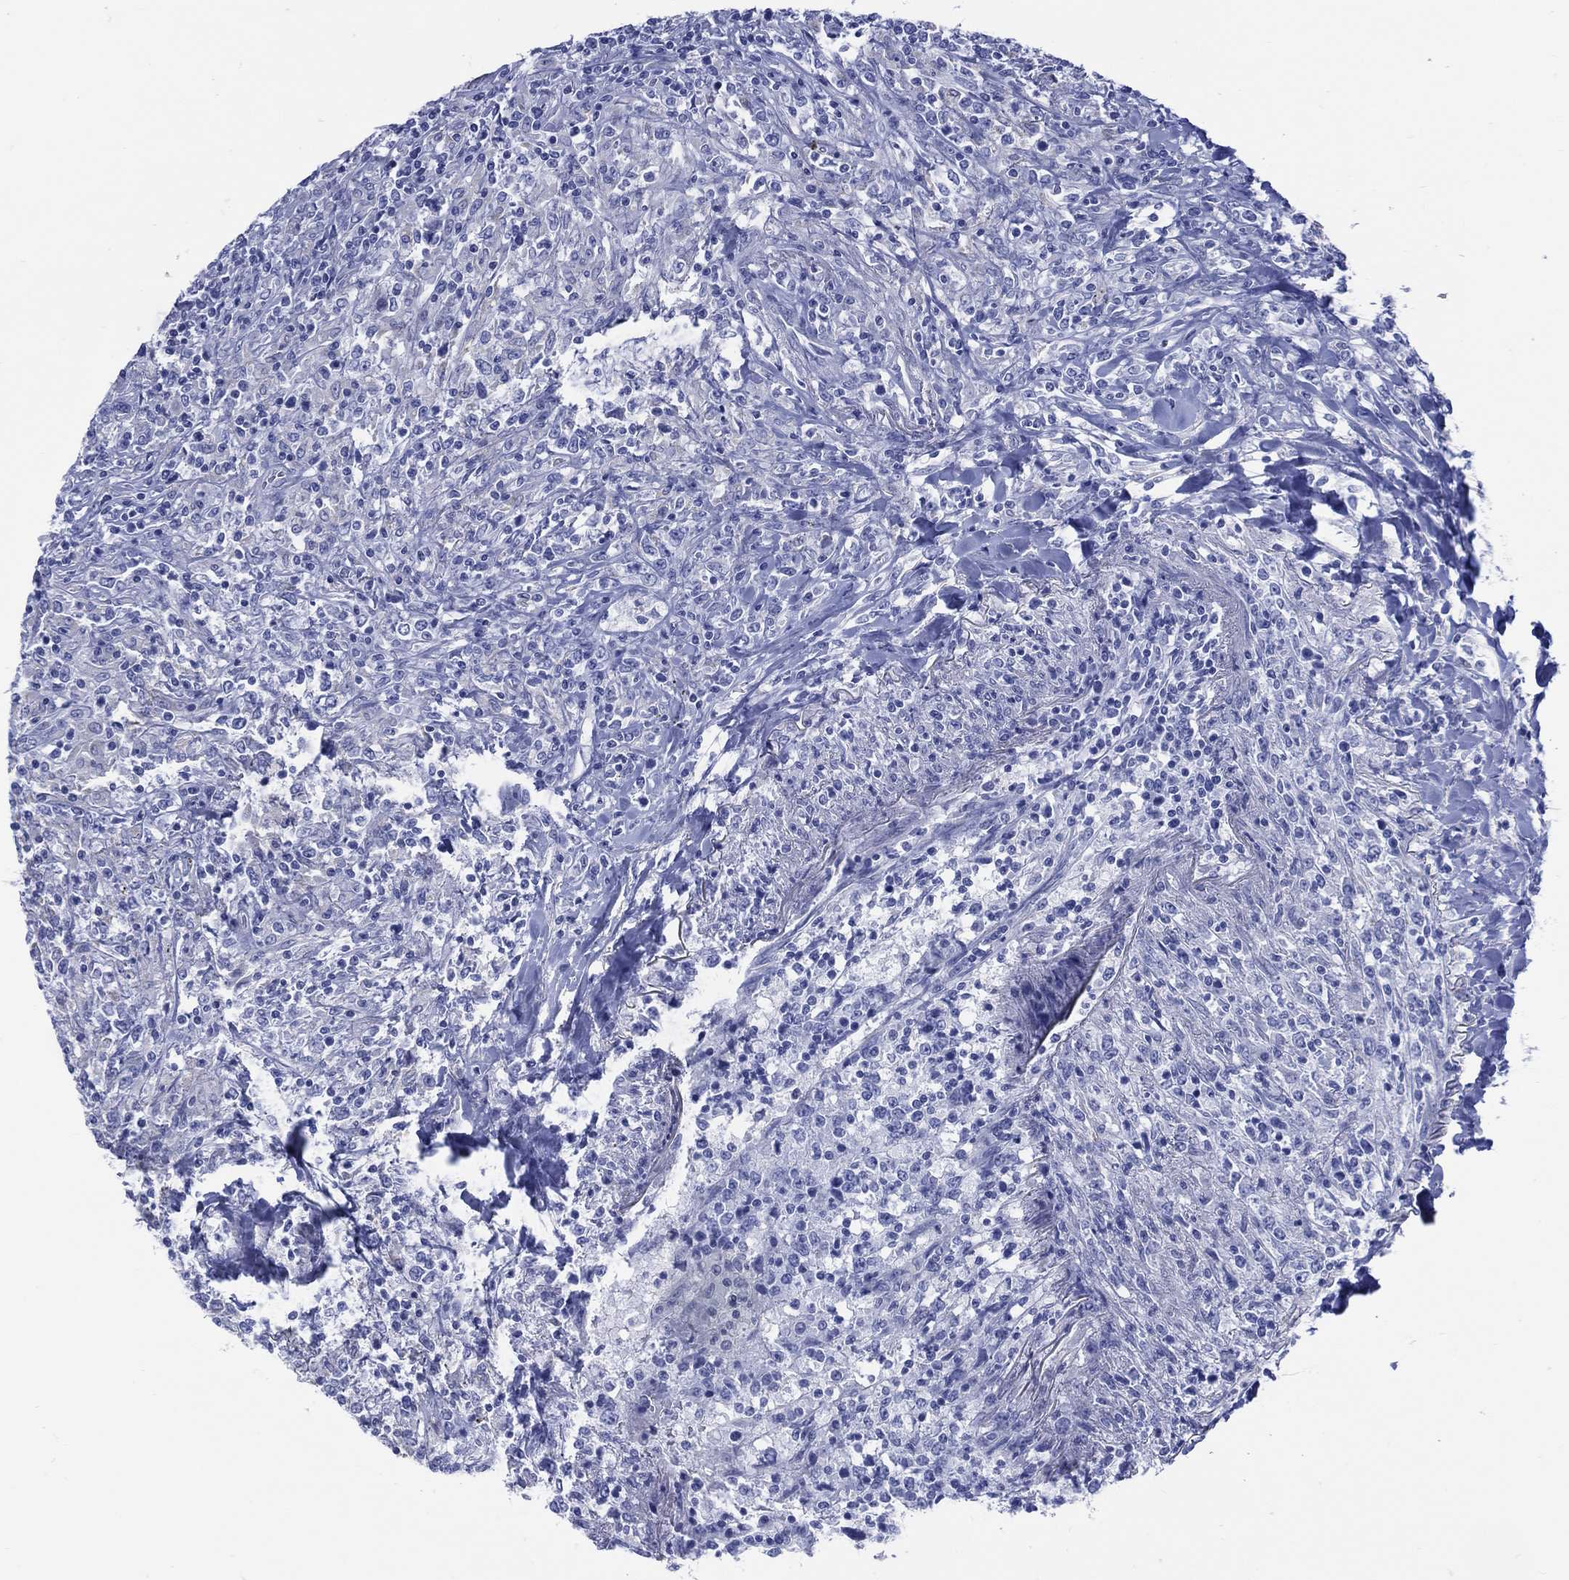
{"staining": {"intensity": "negative", "quantity": "none", "location": "none"}, "tissue": "lymphoma", "cell_type": "Tumor cells", "image_type": "cancer", "snomed": [{"axis": "morphology", "description": "Malignant lymphoma, non-Hodgkin's type, High grade"}, {"axis": "topography", "description": "Lung"}], "caption": "Tumor cells show no significant protein positivity in malignant lymphoma, non-Hodgkin's type (high-grade).", "gene": "LRRD1", "patient": {"sex": "male", "age": 79}}